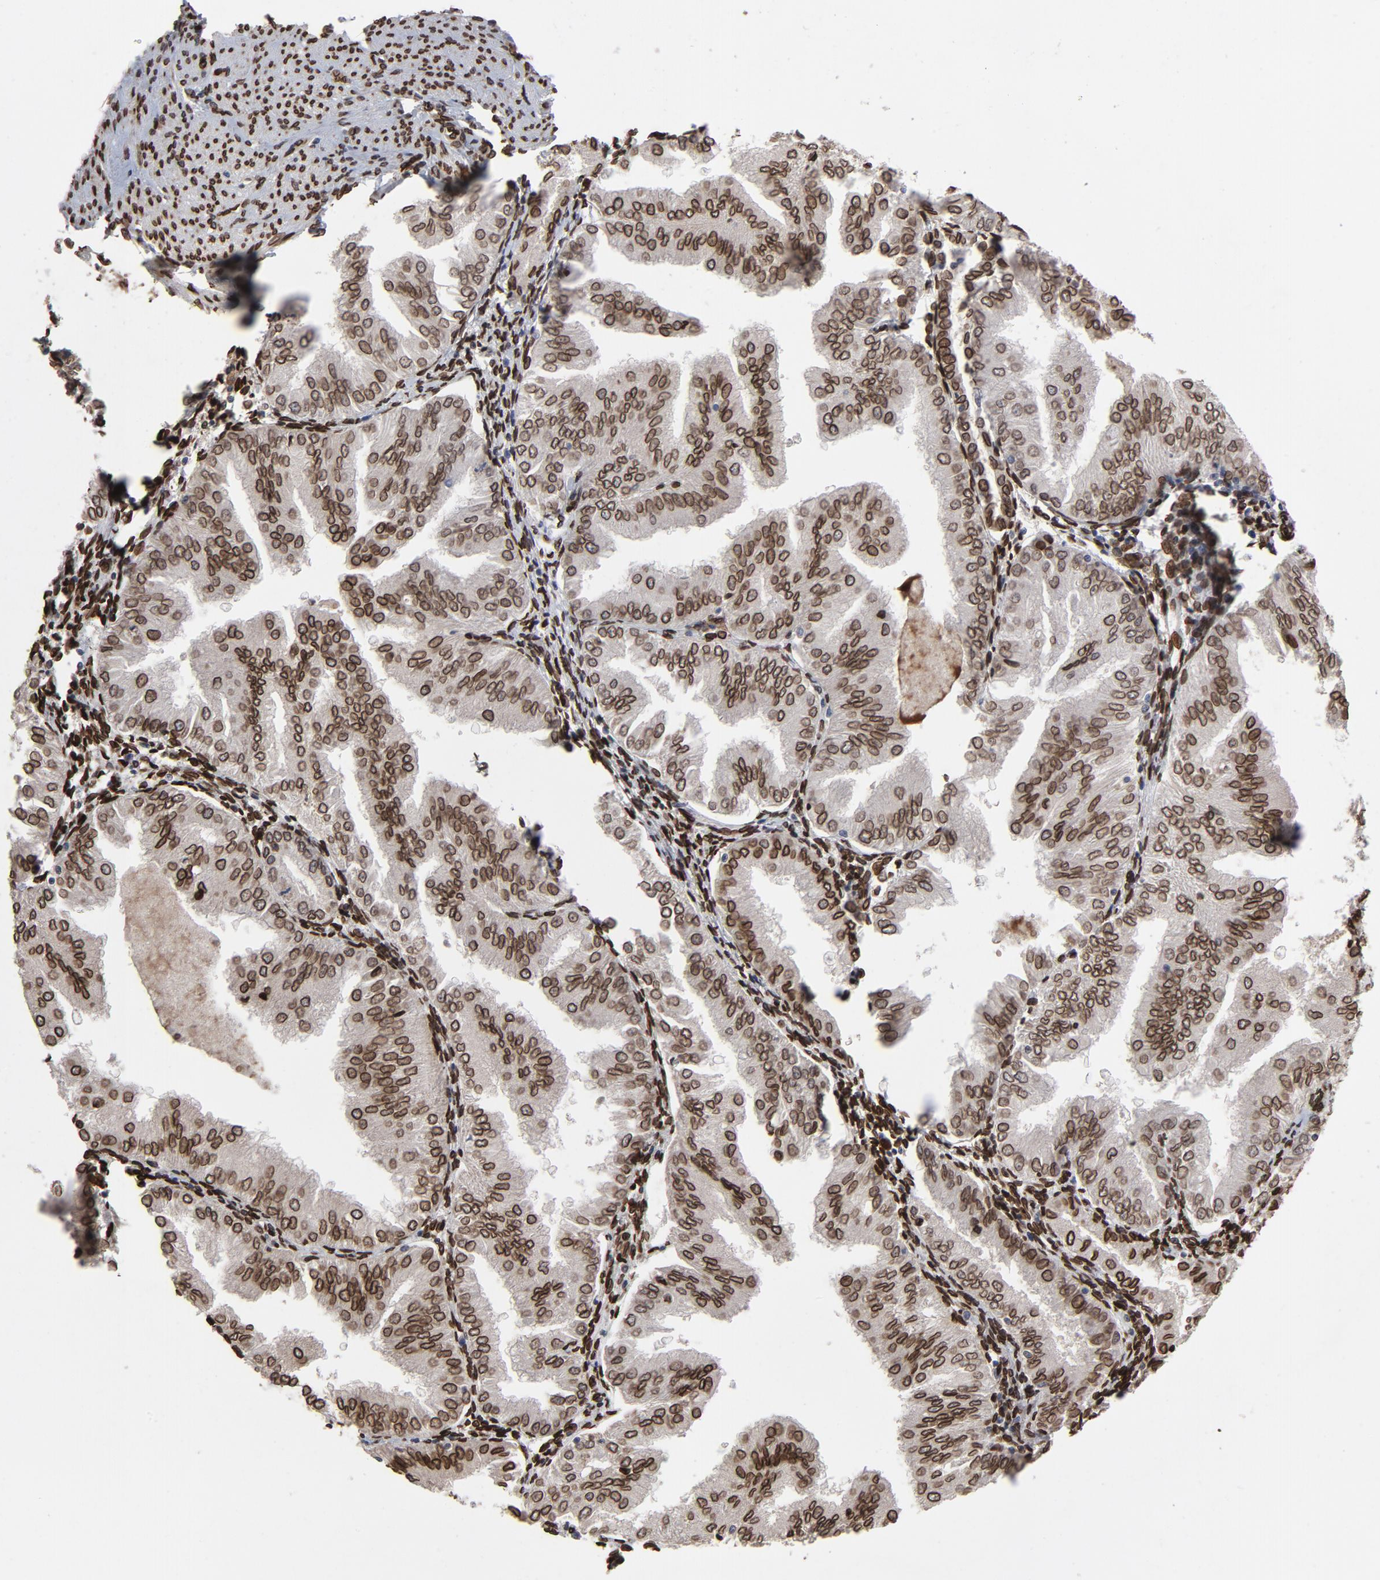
{"staining": {"intensity": "strong", "quantity": ">75%", "location": "cytoplasmic/membranous,nuclear"}, "tissue": "endometrial cancer", "cell_type": "Tumor cells", "image_type": "cancer", "snomed": [{"axis": "morphology", "description": "Adenocarcinoma, NOS"}, {"axis": "topography", "description": "Endometrium"}], "caption": "IHC photomicrograph of human endometrial cancer stained for a protein (brown), which reveals high levels of strong cytoplasmic/membranous and nuclear expression in approximately >75% of tumor cells.", "gene": "LMNA", "patient": {"sex": "female", "age": 53}}